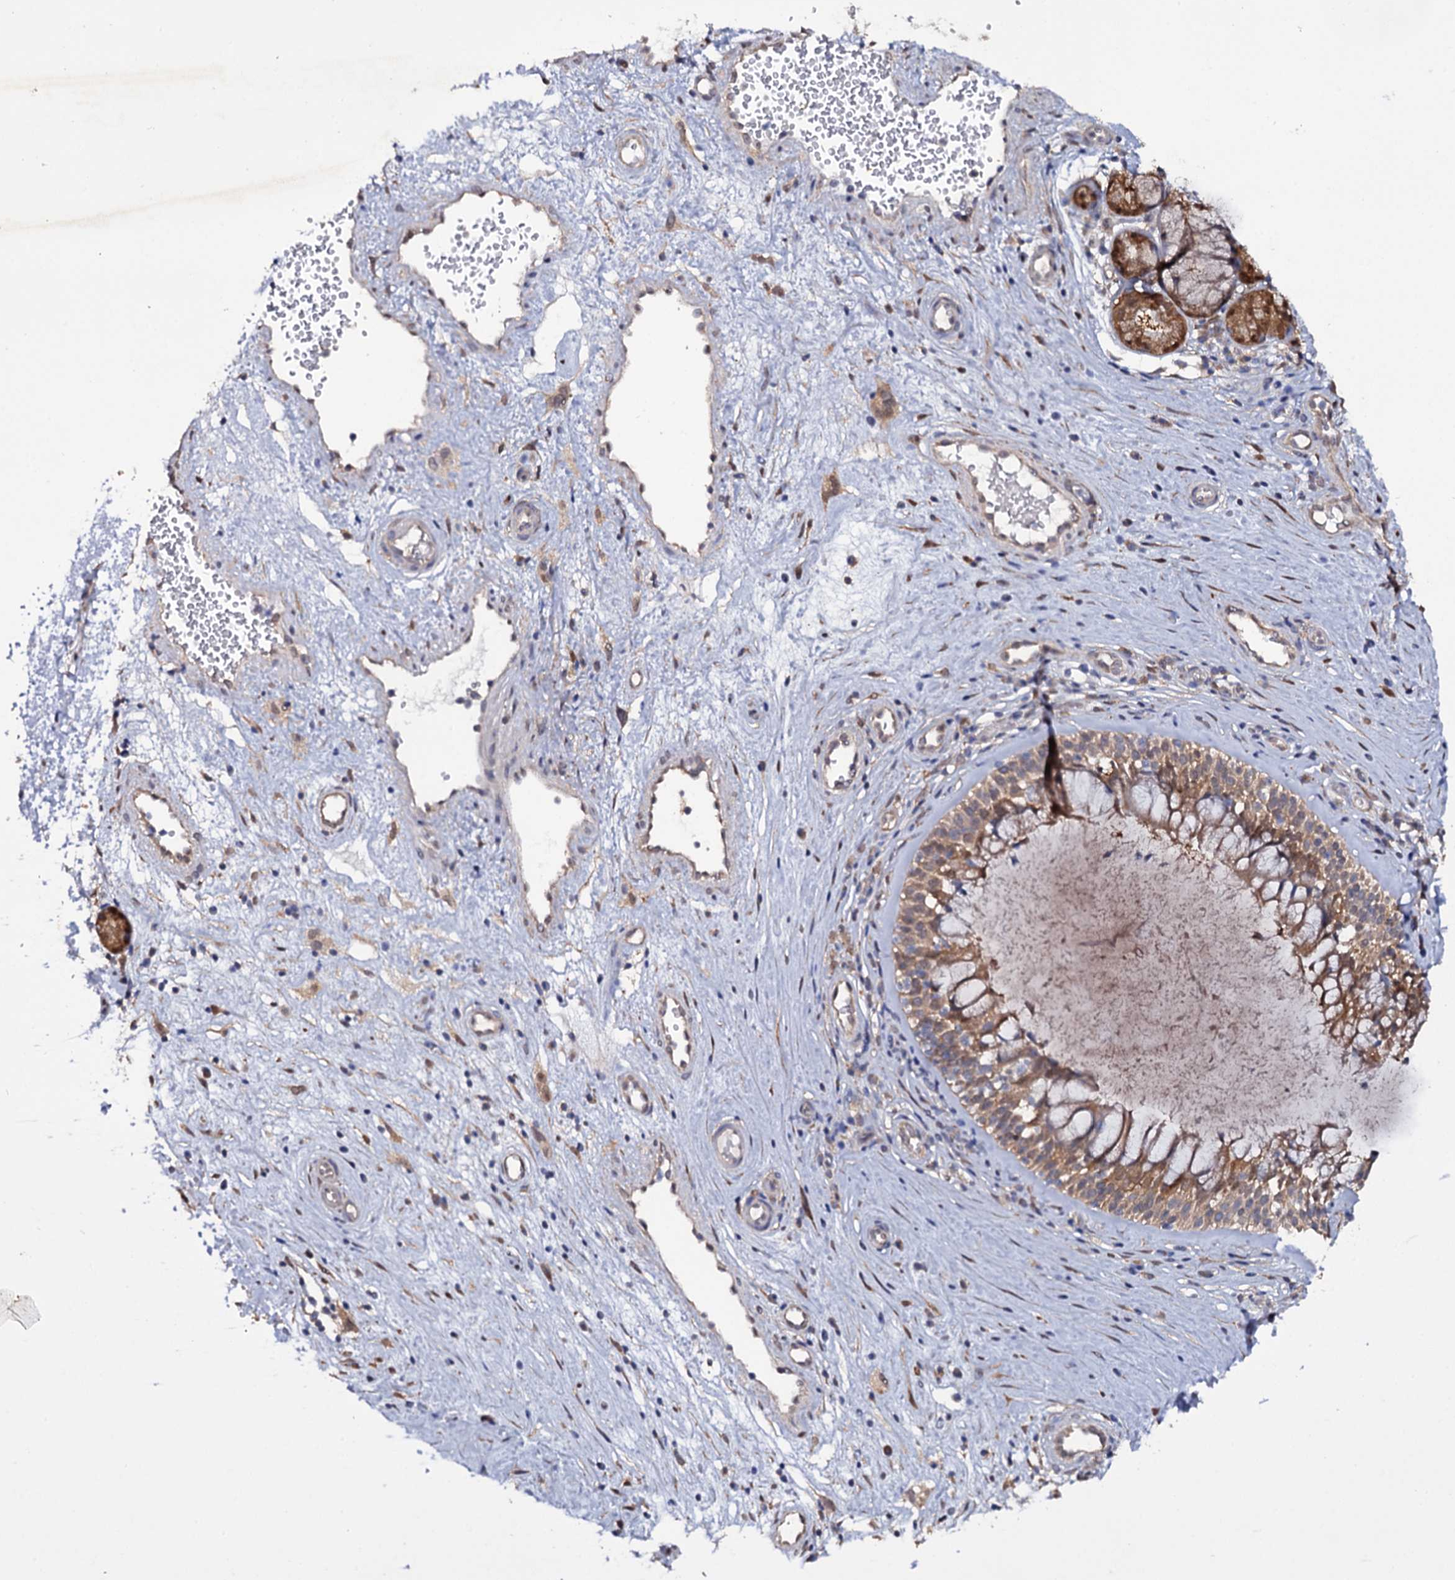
{"staining": {"intensity": "moderate", "quantity": ">75%", "location": "cytoplasmic/membranous"}, "tissue": "nasopharynx", "cell_type": "Respiratory epithelial cells", "image_type": "normal", "snomed": [{"axis": "morphology", "description": "Normal tissue, NOS"}, {"axis": "topography", "description": "Nasopharynx"}], "caption": "DAB immunohistochemical staining of benign human nasopharynx demonstrates moderate cytoplasmic/membranous protein staining in approximately >75% of respiratory epithelial cells.", "gene": "CRYL1", "patient": {"sex": "male", "age": 32}}